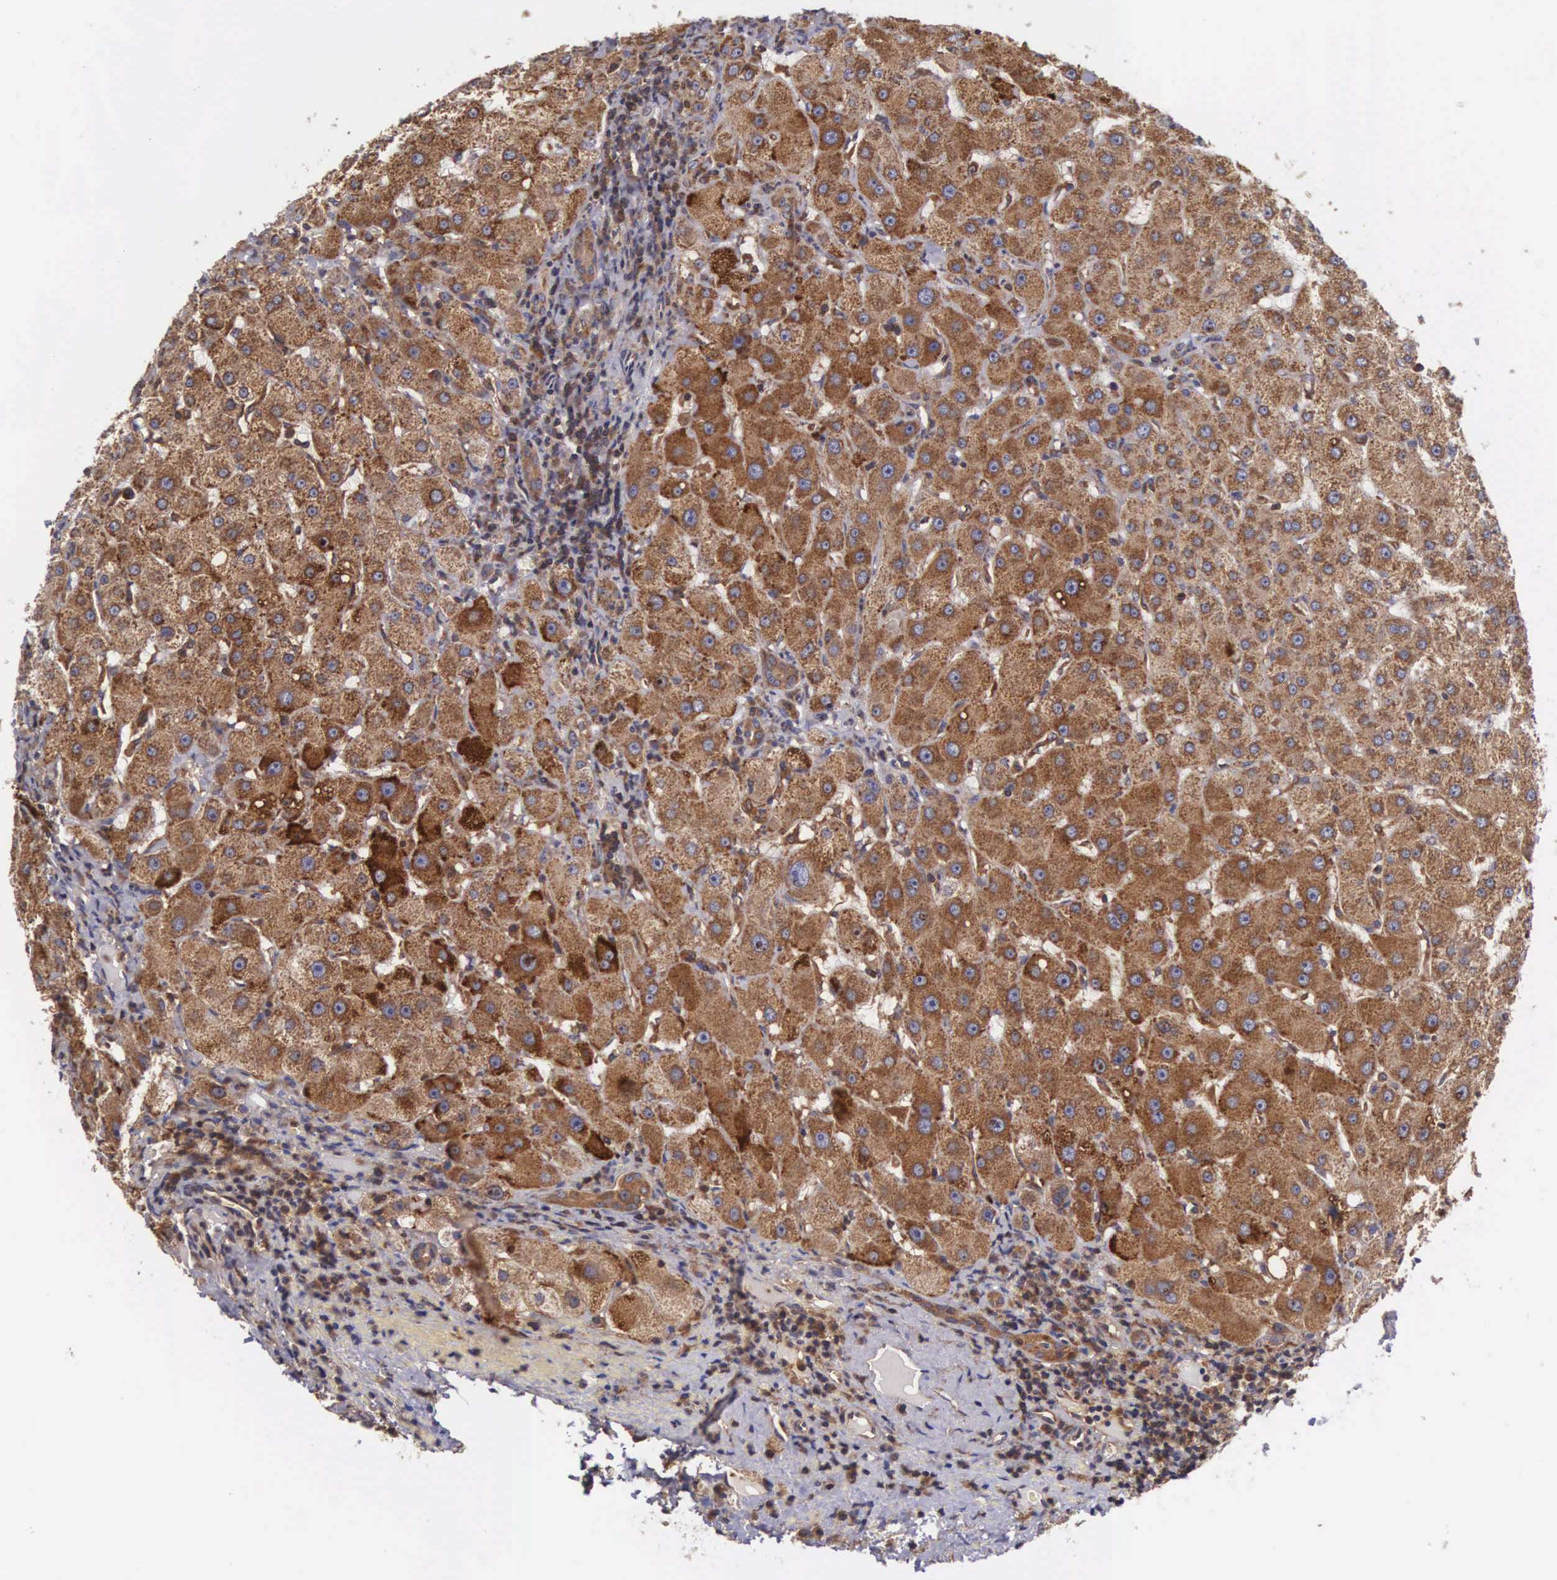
{"staining": {"intensity": "strong", "quantity": ">75%", "location": "cytoplasmic/membranous"}, "tissue": "liver", "cell_type": "Cholangiocytes", "image_type": "normal", "snomed": [{"axis": "morphology", "description": "Normal tissue, NOS"}, {"axis": "topography", "description": "Liver"}], "caption": "Human liver stained with a protein marker shows strong staining in cholangiocytes.", "gene": "DHRS1", "patient": {"sex": "female", "age": 79}}